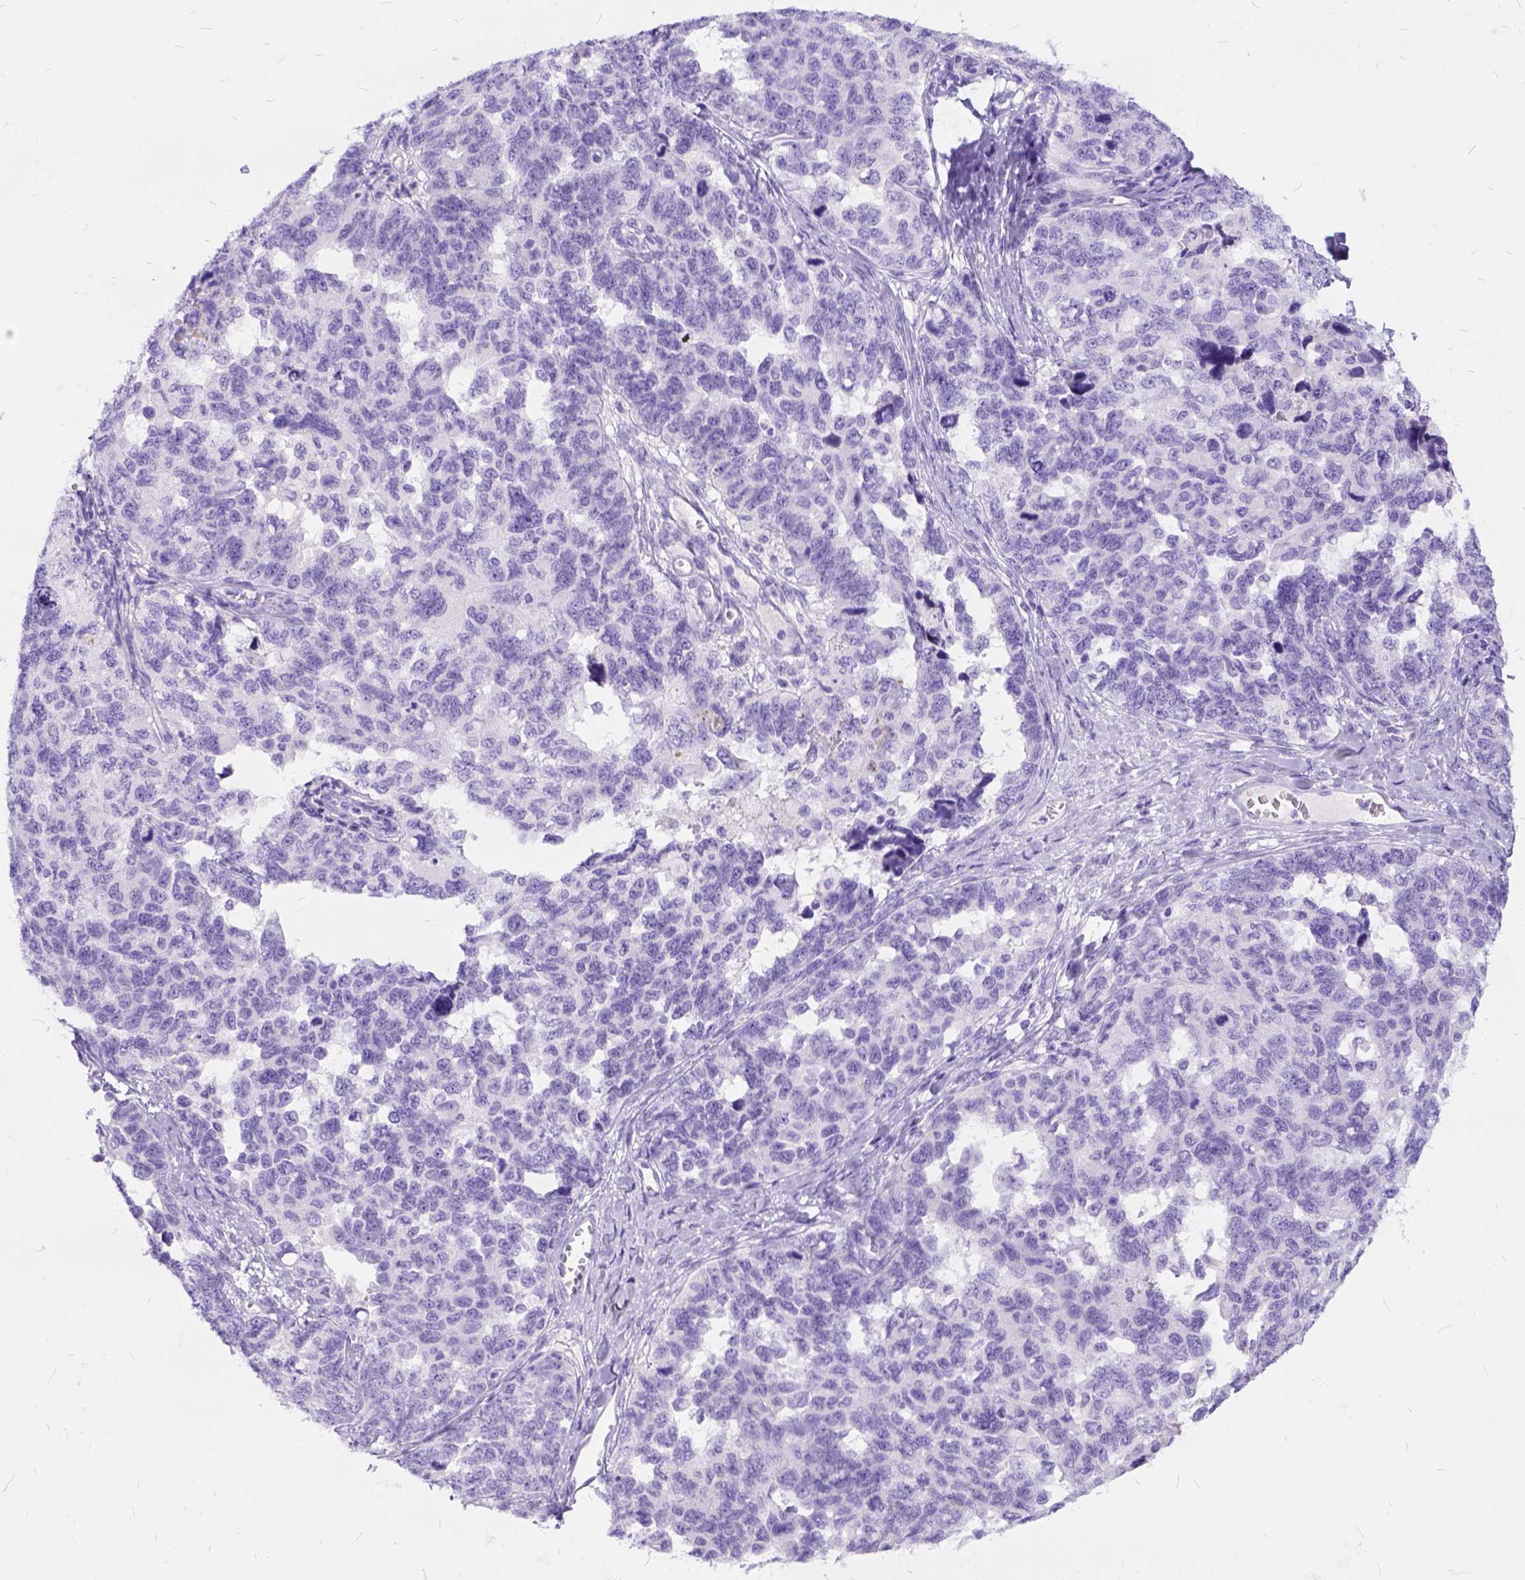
{"staining": {"intensity": "negative", "quantity": "none", "location": "none"}, "tissue": "ovarian cancer", "cell_type": "Tumor cells", "image_type": "cancer", "snomed": [{"axis": "morphology", "description": "Cystadenocarcinoma, serous, NOS"}, {"axis": "topography", "description": "Ovary"}], "caption": "High magnification brightfield microscopy of serous cystadenocarcinoma (ovarian) stained with DAB (brown) and counterstained with hematoxylin (blue): tumor cells show no significant positivity.", "gene": "C1QTNF3", "patient": {"sex": "female", "age": 69}}